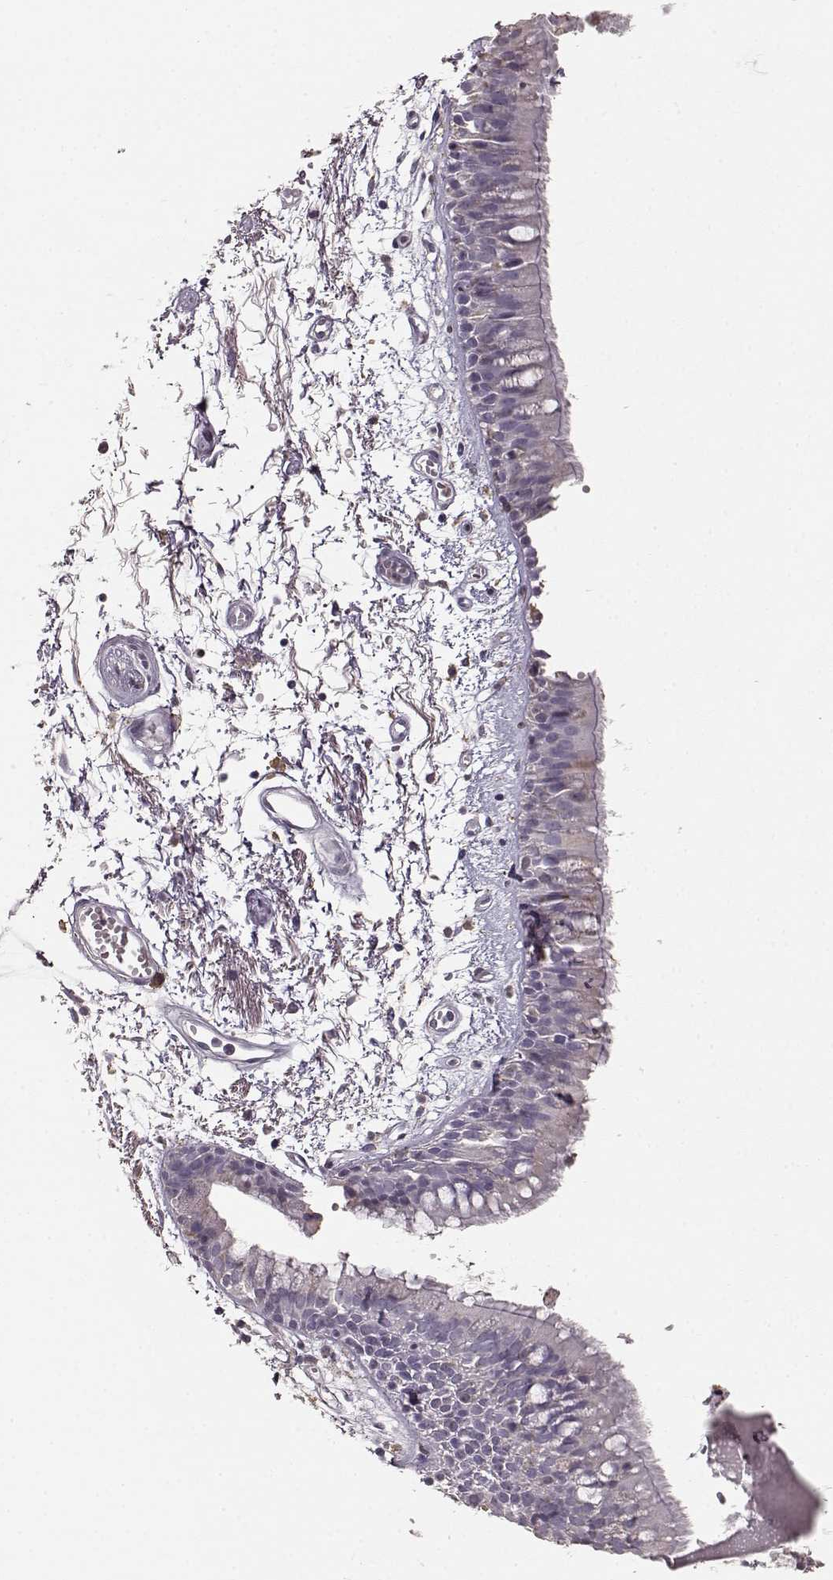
{"staining": {"intensity": "negative", "quantity": "none", "location": "none"}, "tissue": "bronchus", "cell_type": "Respiratory epithelial cells", "image_type": "normal", "snomed": [{"axis": "morphology", "description": "Normal tissue, NOS"}, {"axis": "morphology", "description": "Squamous cell carcinoma, NOS"}, {"axis": "topography", "description": "Cartilage tissue"}, {"axis": "topography", "description": "Bronchus"}, {"axis": "topography", "description": "Lung"}], "caption": "IHC image of normal bronchus: human bronchus stained with DAB shows no significant protein staining in respiratory epithelial cells.", "gene": "GABRG3", "patient": {"sex": "male", "age": 66}}